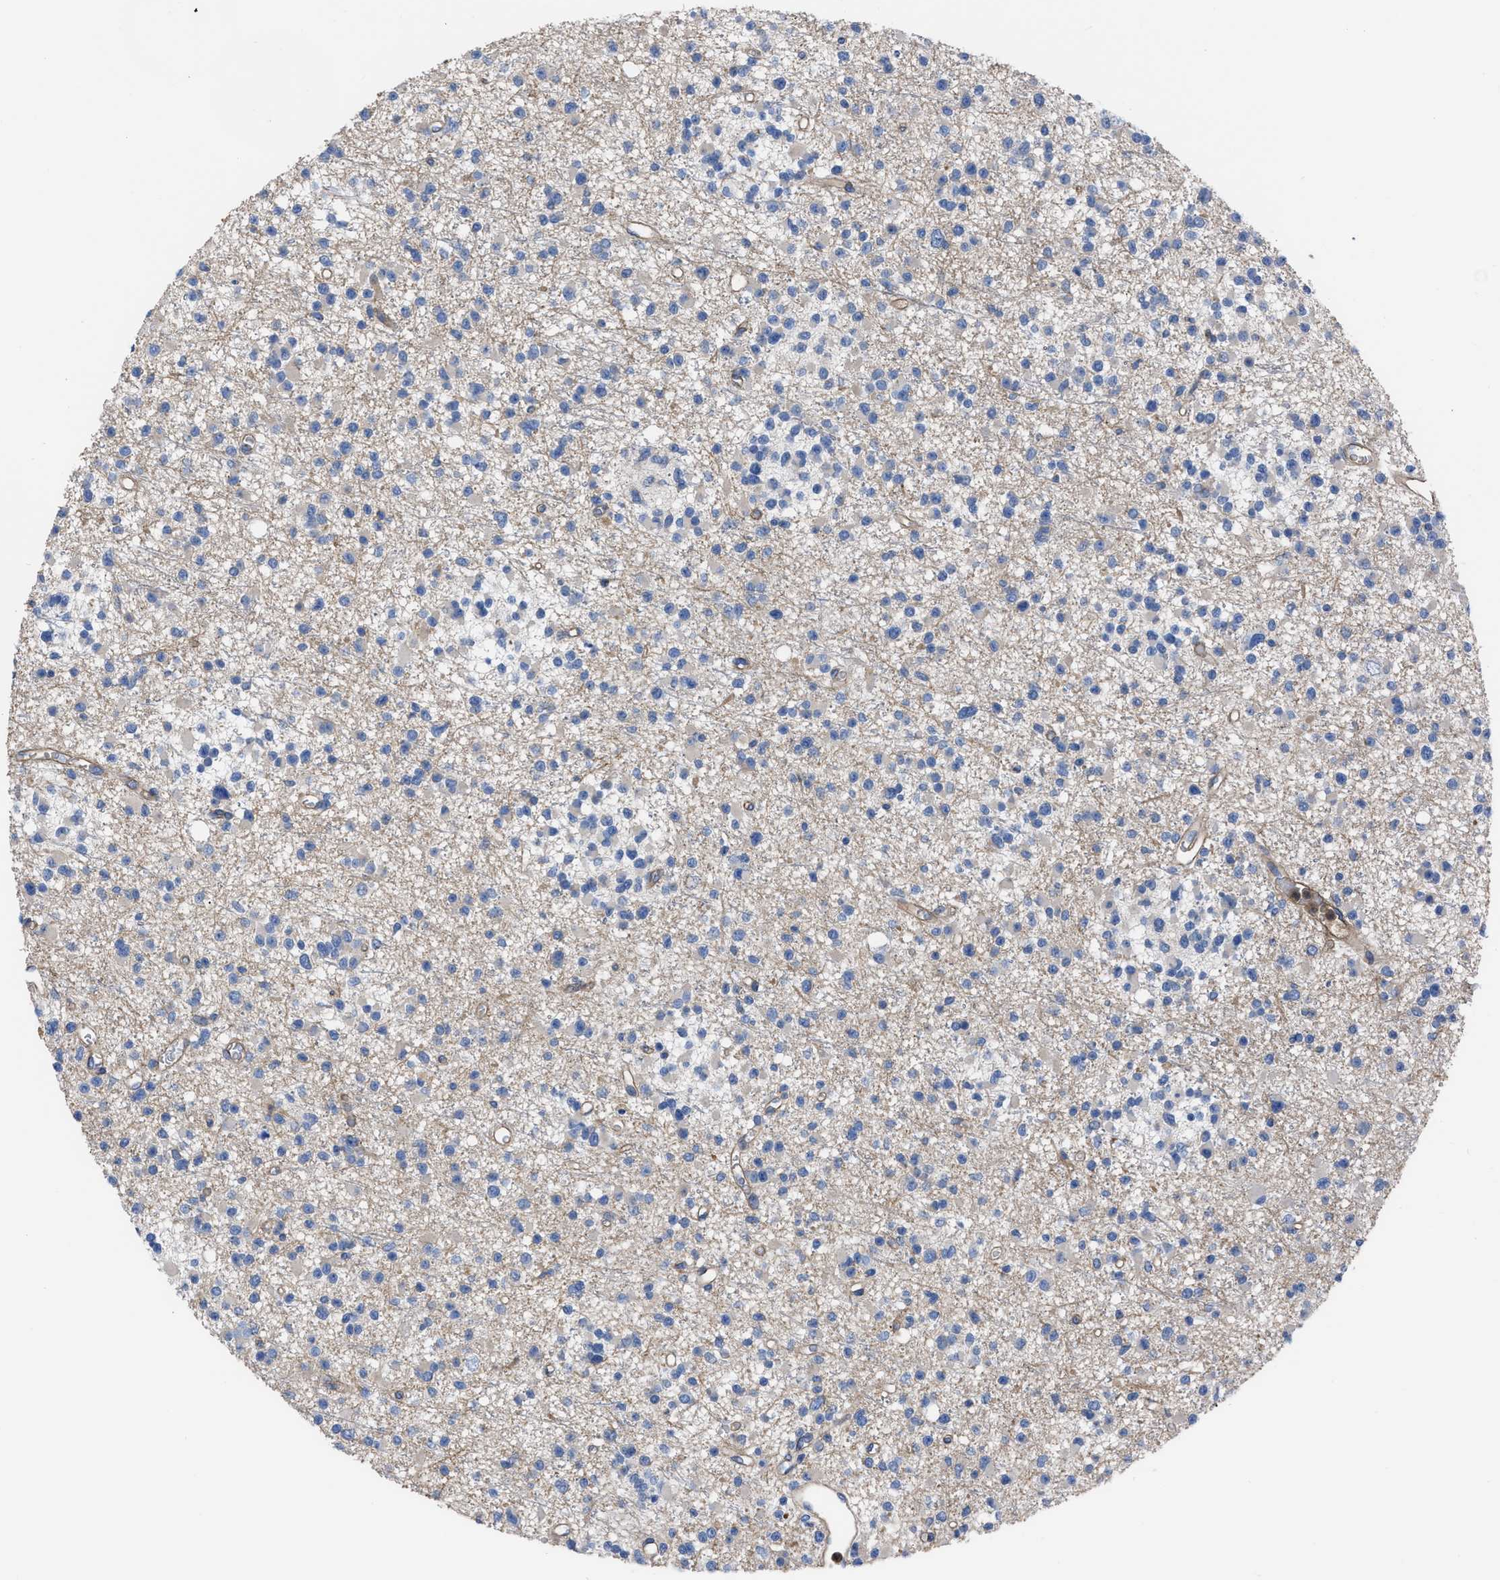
{"staining": {"intensity": "negative", "quantity": "none", "location": "none"}, "tissue": "glioma", "cell_type": "Tumor cells", "image_type": "cancer", "snomed": [{"axis": "morphology", "description": "Glioma, malignant, Low grade"}, {"axis": "topography", "description": "Brain"}], "caption": "Low-grade glioma (malignant) was stained to show a protein in brown. There is no significant expression in tumor cells. Brightfield microscopy of immunohistochemistry (IHC) stained with DAB (brown) and hematoxylin (blue), captured at high magnification.", "gene": "TRIOBP", "patient": {"sex": "female", "age": 22}}